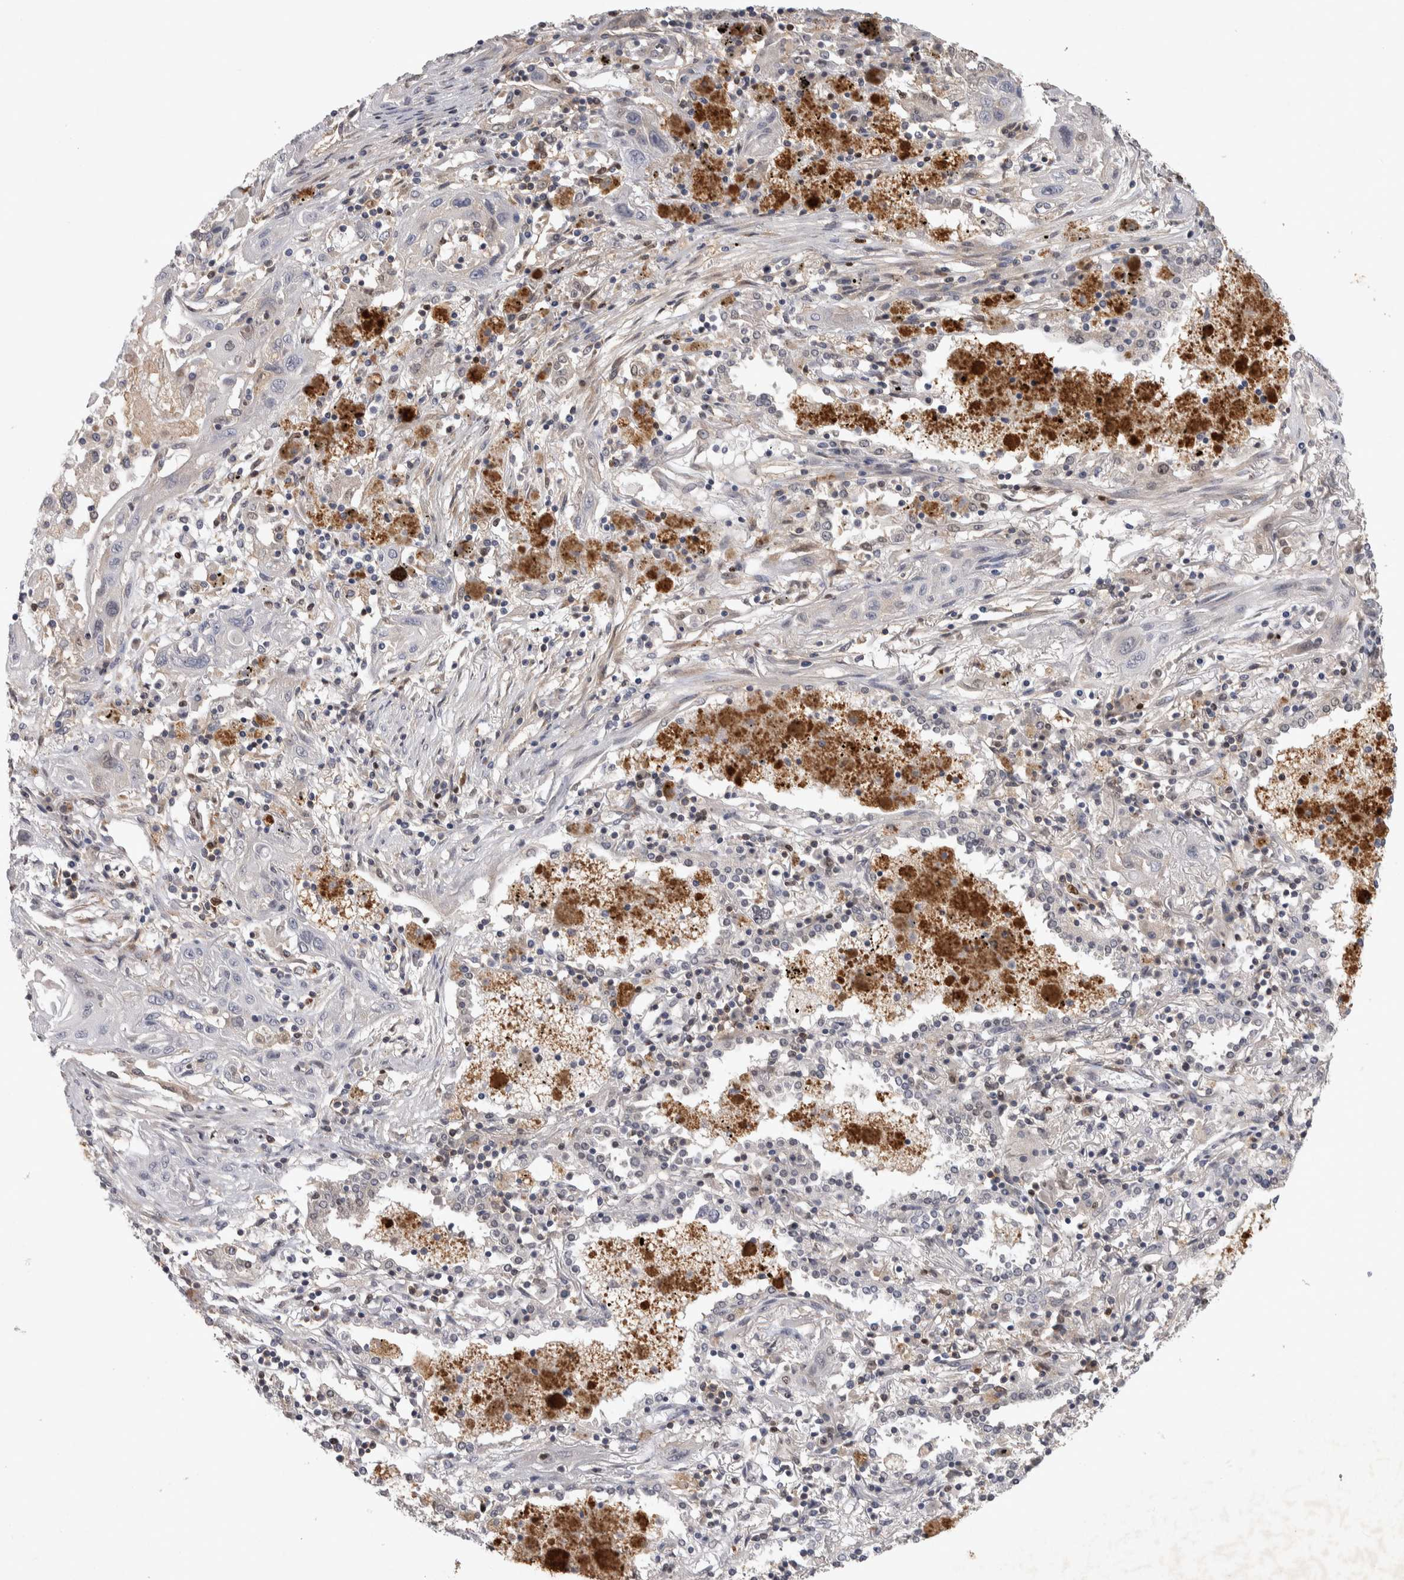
{"staining": {"intensity": "negative", "quantity": "none", "location": "none"}, "tissue": "lung cancer", "cell_type": "Tumor cells", "image_type": "cancer", "snomed": [{"axis": "morphology", "description": "Squamous cell carcinoma, NOS"}, {"axis": "topography", "description": "Lung"}], "caption": "Immunohistochemical staining of human lung squamous cell carcinoma demonstrates no significant expression in tumor cells.", "gene": "NFKB2", "patient": {"sex": "female", "age": 47}}